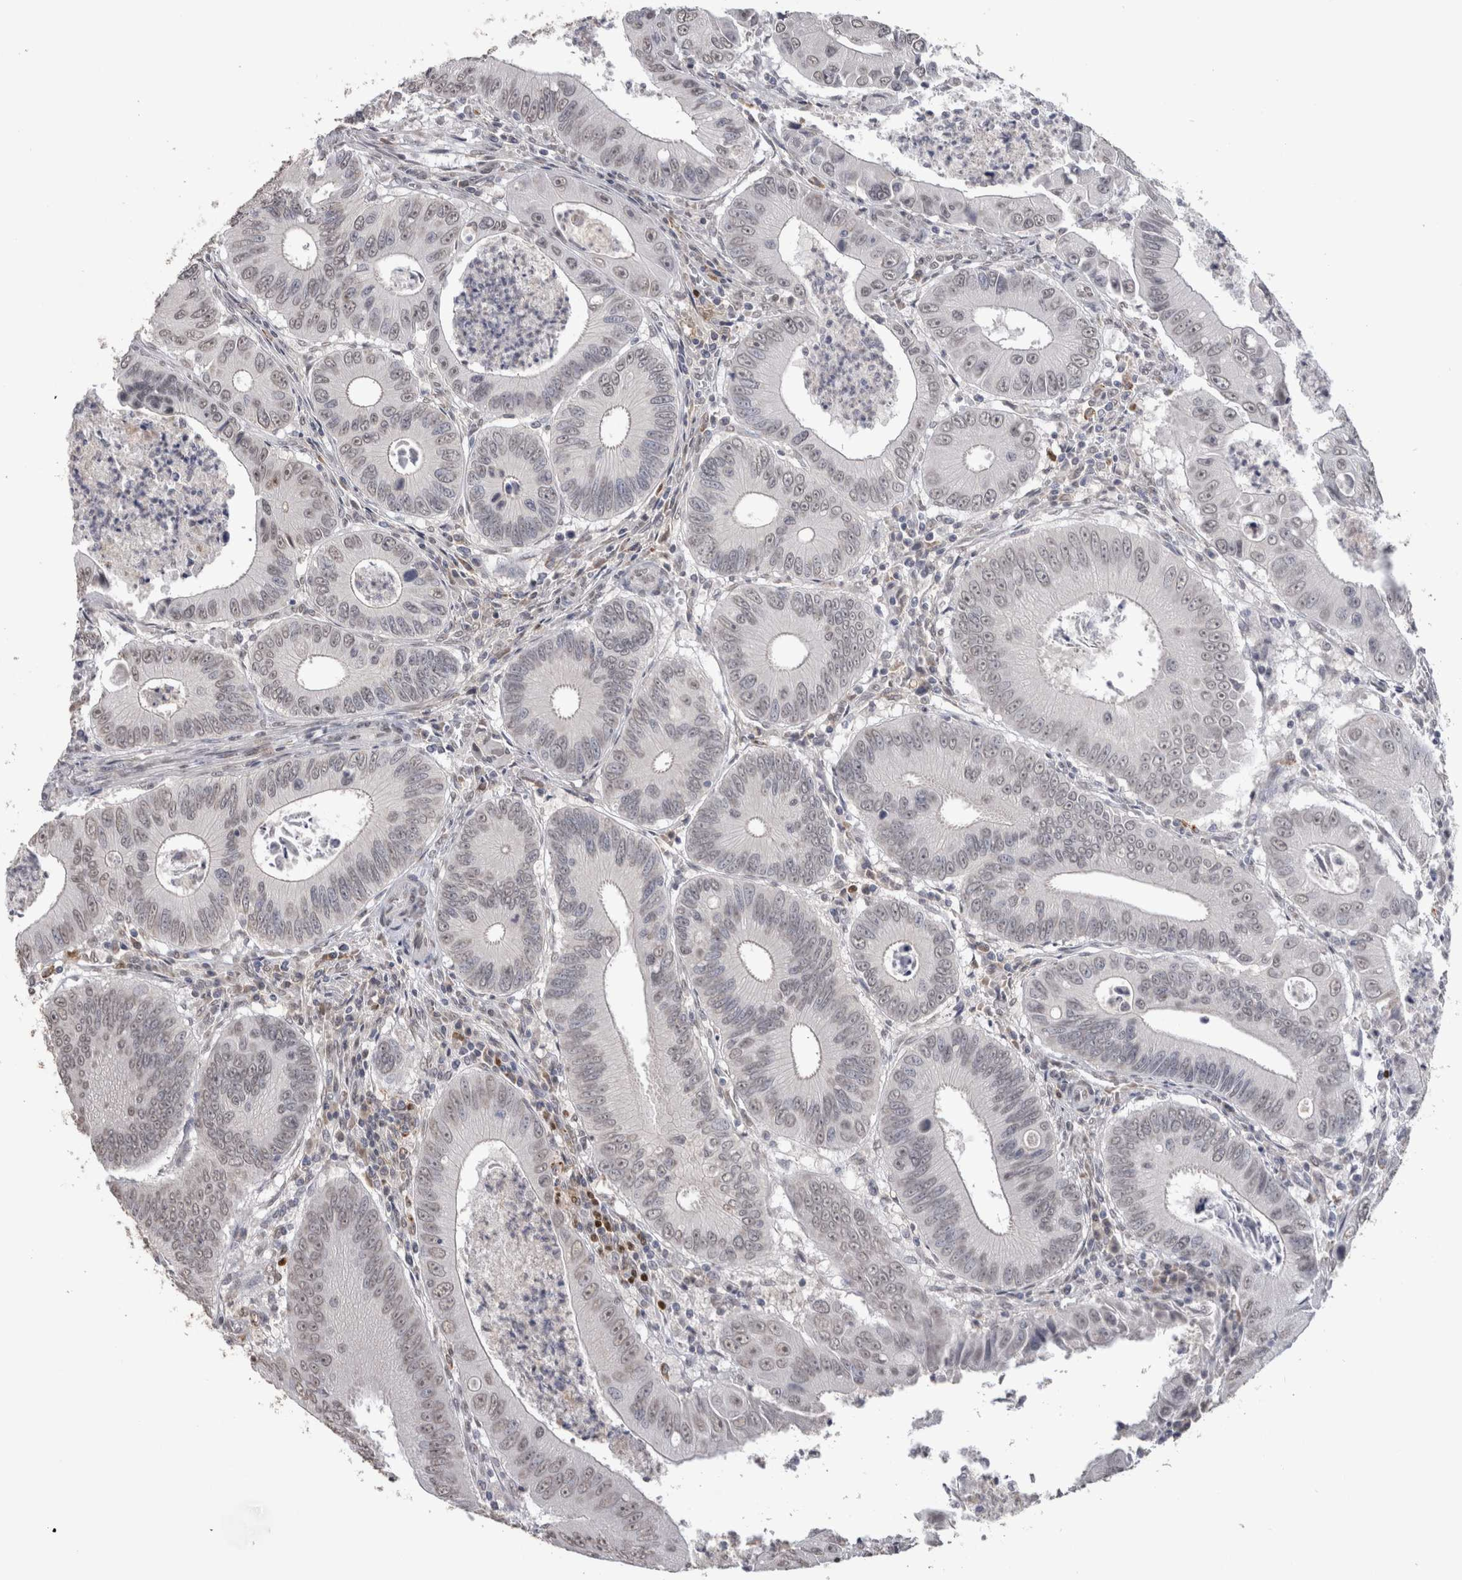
{"staining": {"intensity": "weak", "quantity": "25%-75%", "location": "nuclear"}, "tissue": "colorectal cancer", "cell_type": "Tumor cells", "image_type": "cancer", "snomed": [{"axis": "morphology", "description": "Inflammation, NOS"}, {"axis": "morphology", "description": "Adenocarcinoma, NOS"}, {"axis": "topography", "description": "Colon"}], "caption": "About 25%-75% of tumor cells in colorectal cancer display weak nuclear protein positivity as visualized by brown immunohistochemical staining.", "gene": "PAX5", "patient": {"sex": "male", "age": 72}}